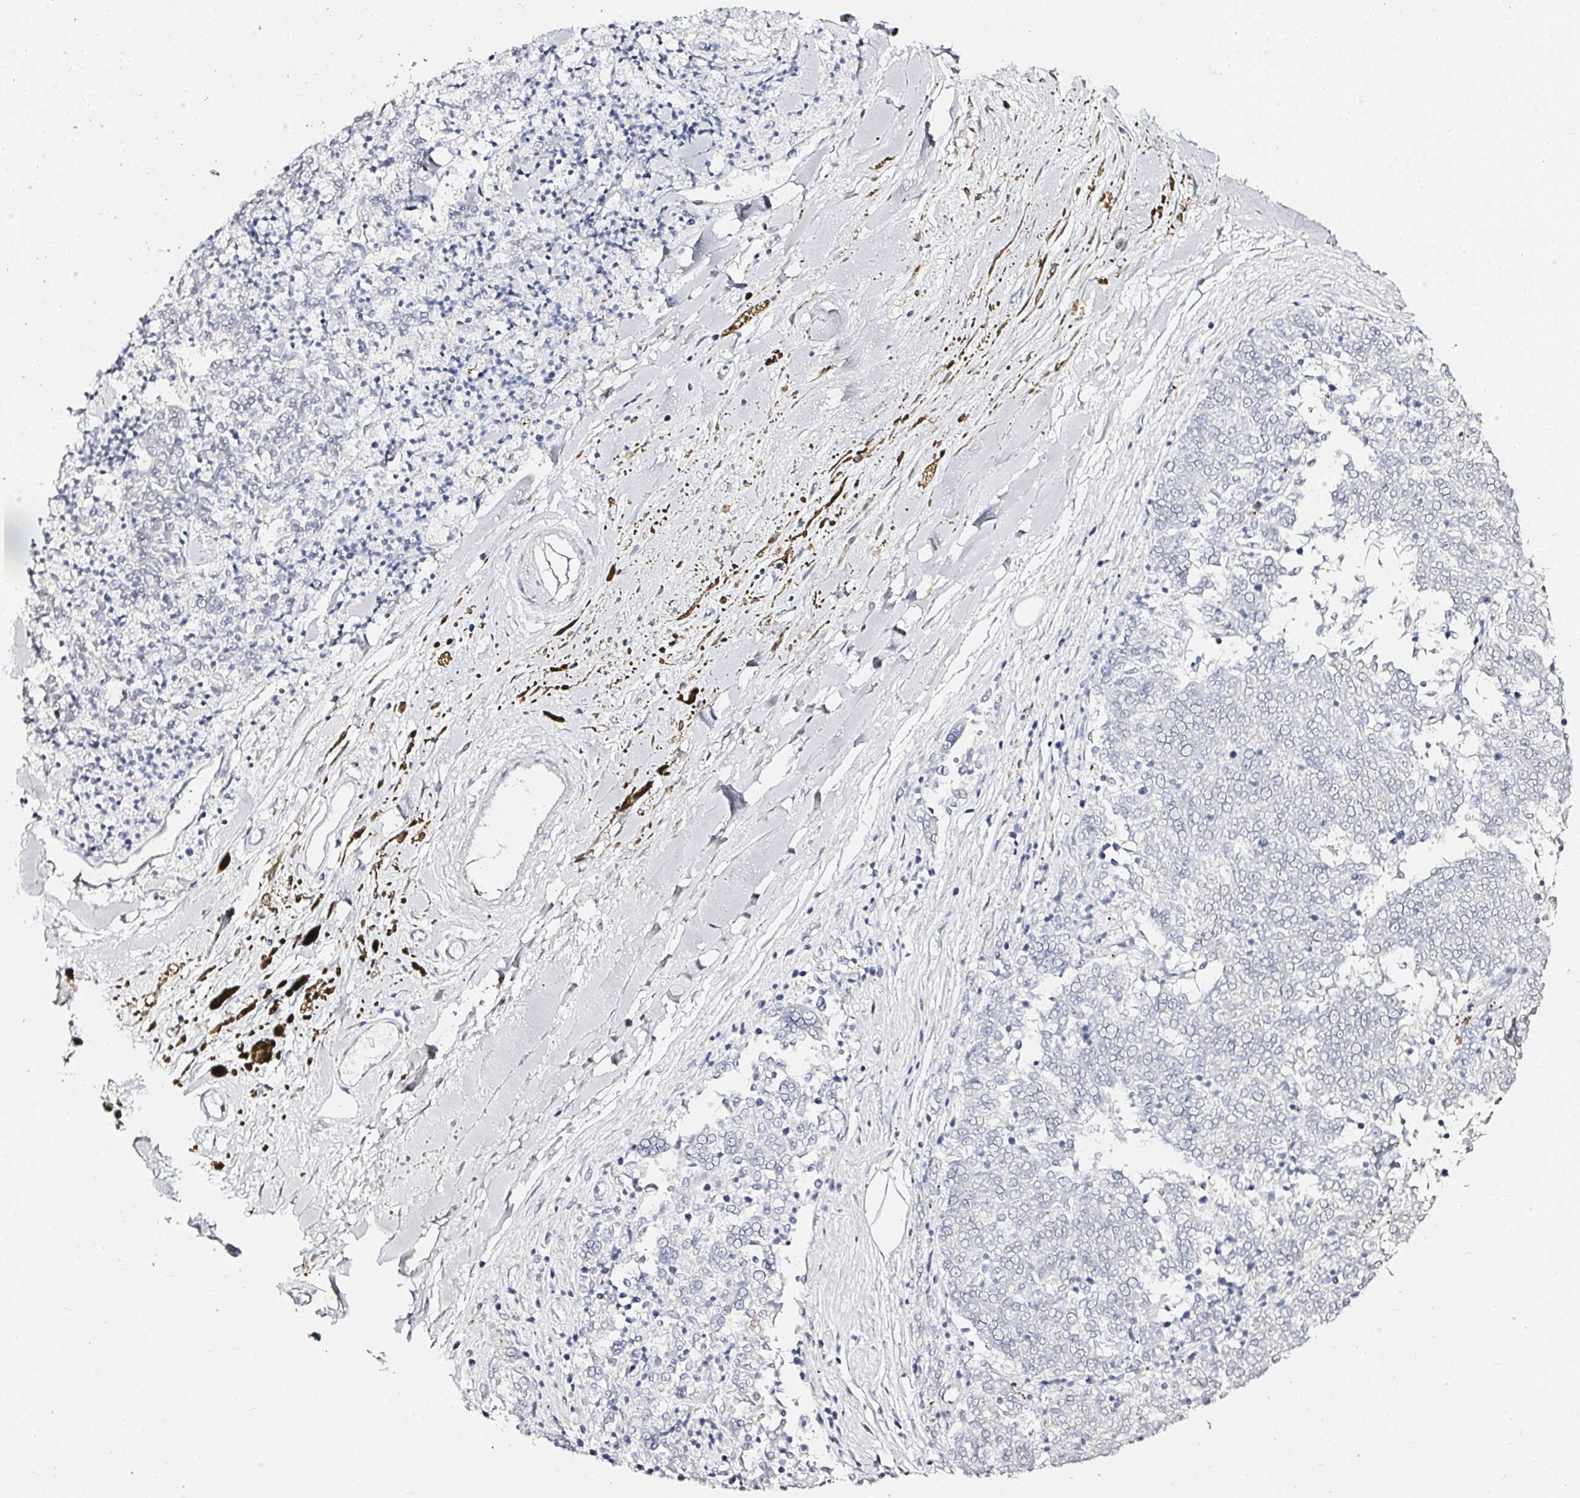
{"staining": {"intensity": "negative", "quantity": "none", "location": "none"}, "tissue": "melanoma", "cell_type": "Tumor cells", "image_type": "cancer", "snomed": [{"axis": "morphology", "description": "Malignant melanoma, NOS"}, {"axis": "topography", "description": "Skin"}], "caption": "The IHC histopathology image has no significant positivity in tumor cells of melanoma tissue. (DAB (3,3'-diaminobenzidine) IHC visualized using brightfield microscopy, high magnification).", "gene": "ACAN", "patient": {"sex": "female", "age": 72}}